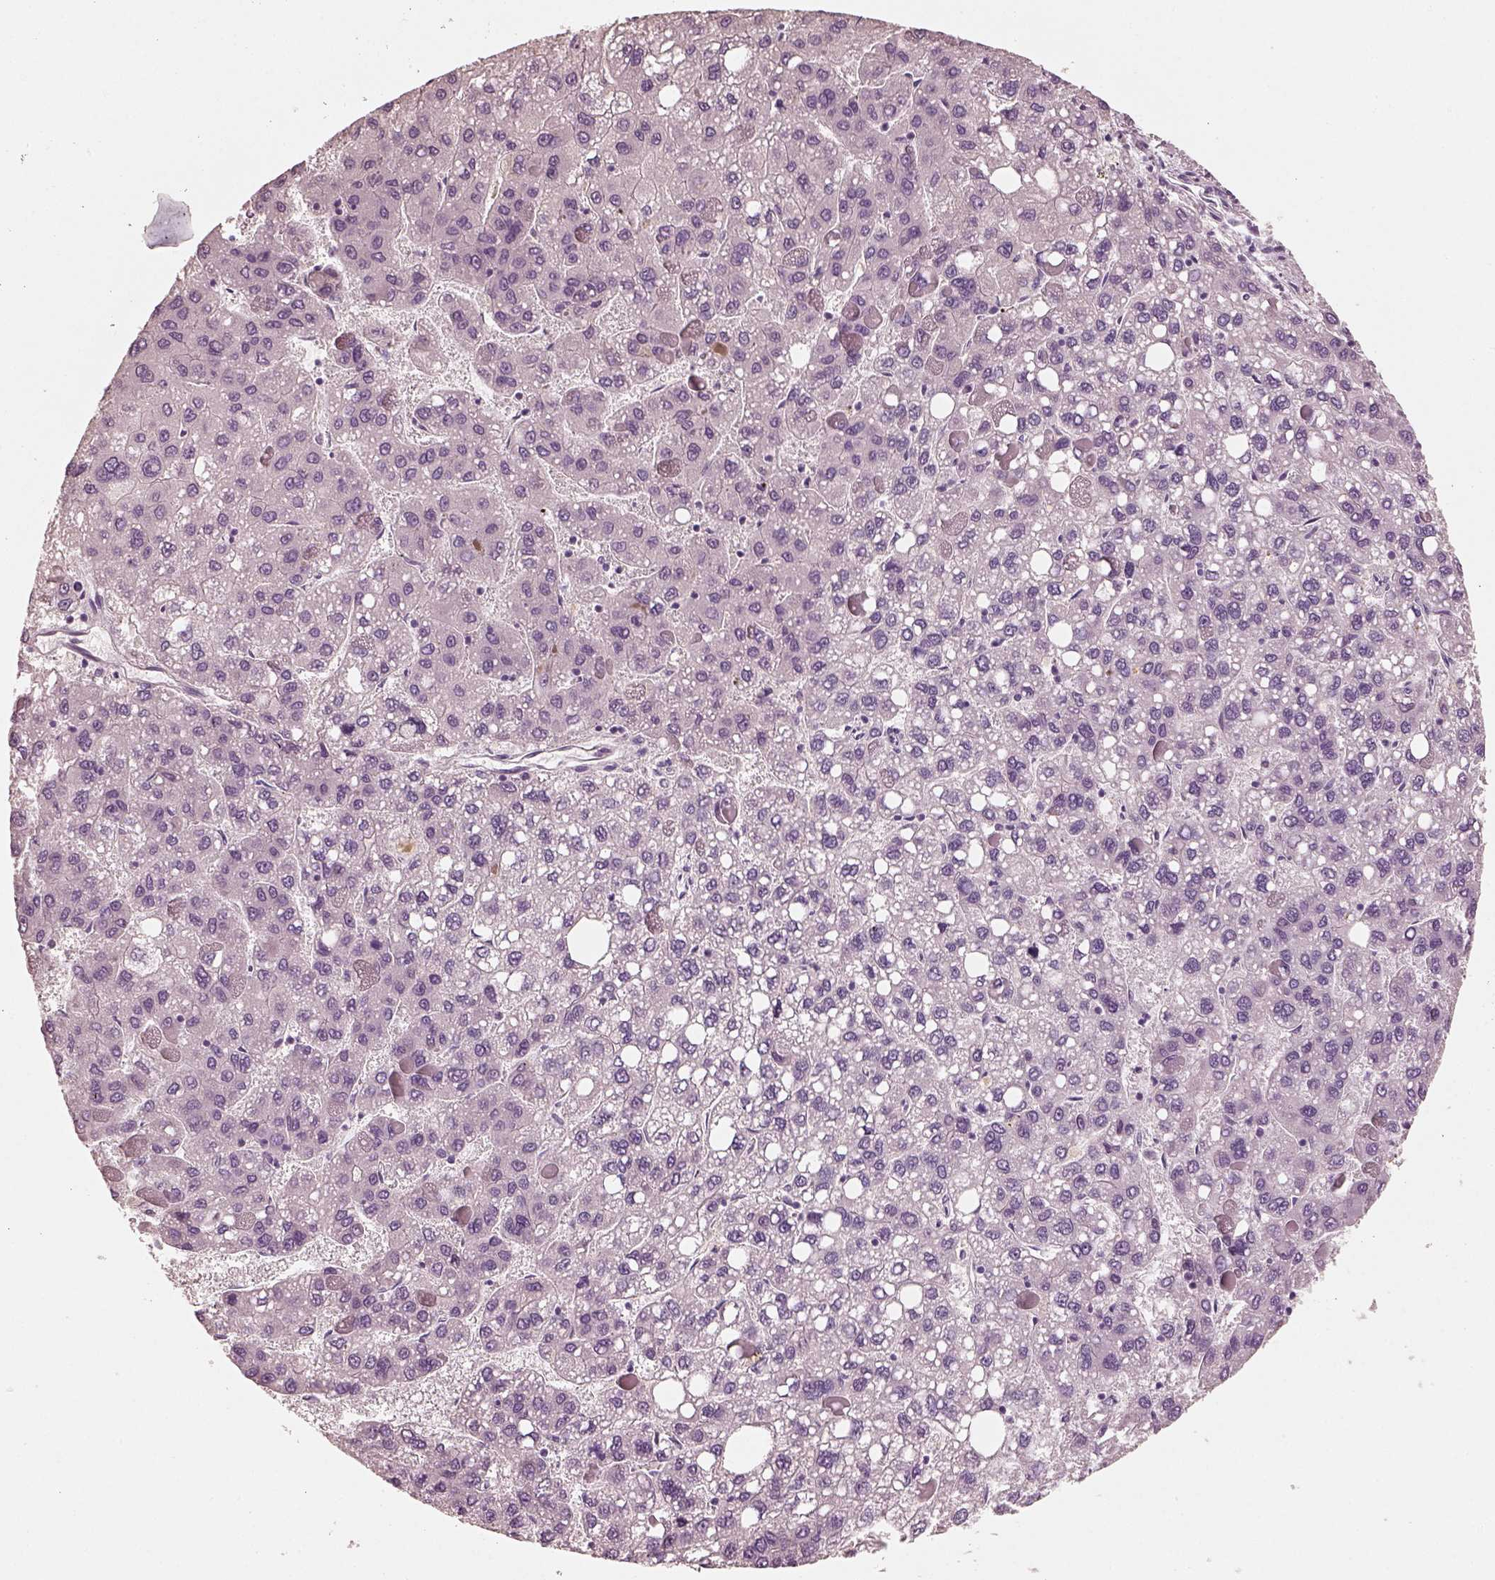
{"staining": {"intensity": "negative", "quantity": "none", "location": "none"}, "tissue": "liver cancer", "cell_type": "Tumor cells", "image_type": "cancer", "snomed": [{"axis": "morphology", "description": "Carcinoma, Hepatocellular, NOS"}, {"axis": "topography", "description": "Liver"}], "caption": "Immunohistochemical staining of liver cancer displays no significant expression in tumor cells.", "gene": "RS1", "patient": {"sex": "female", "age": 82}}